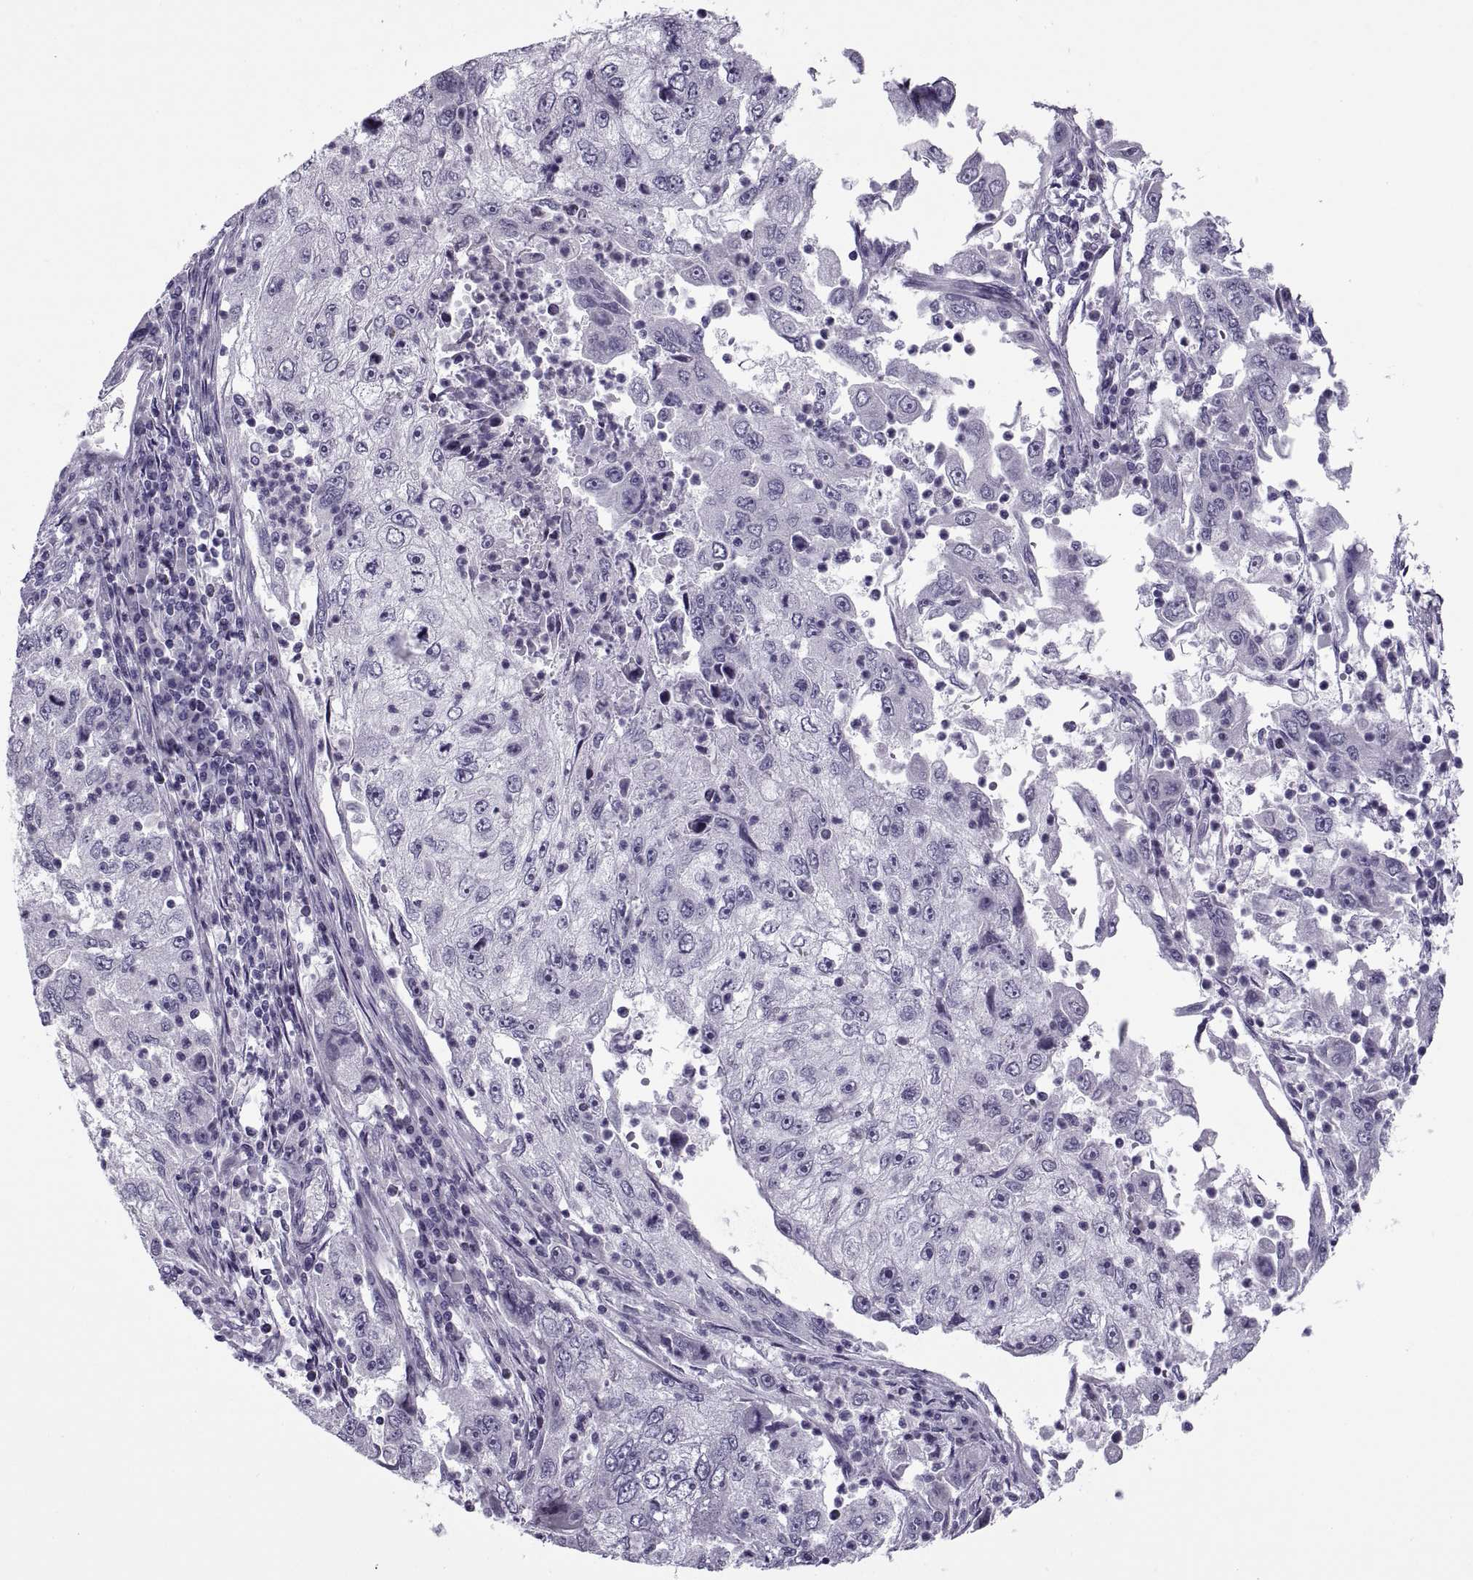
{"staining": {"intensity": "negative", "quantity": "none", "location": "none"}, "tissue": "cervical cancer", "cell_type": "Tumor cells", "image_type": "cancer", "snomed": [{"axis": "morphology", "description": "Squamous cell carcinoma, NOS"}, {"axis": "topography", "description": "Cervix"}], "caption": "This photomicrograph is of cervical cancer stained with immunohistochemistry to label a protein in brown with the nuclei are counter-stained blue. There is no positivity in tumor cells.", "gene": "RLBP1", "patient": {"sex": "female", "age": 36}}